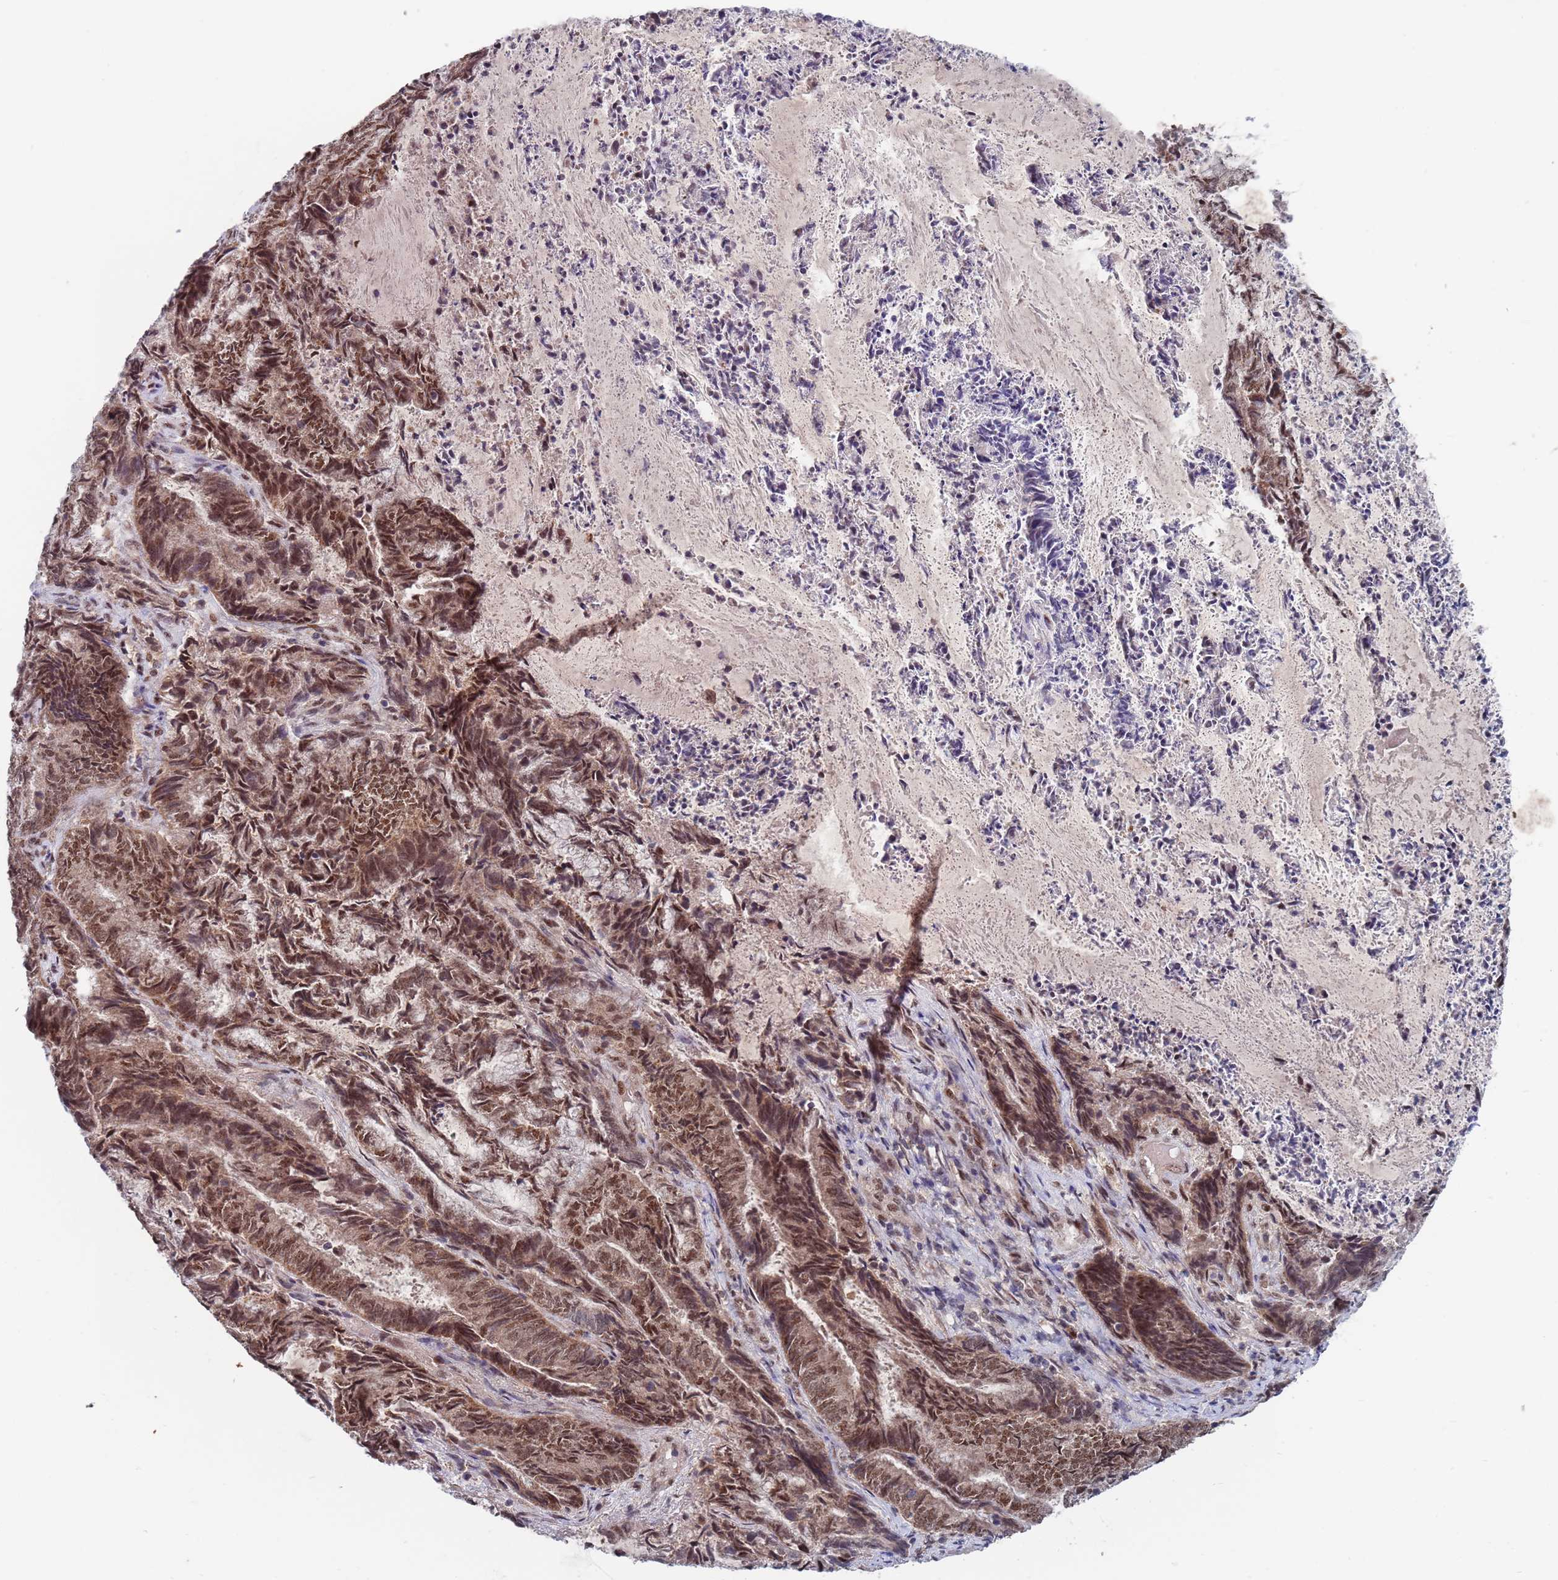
{"staining": {"intensity": "moderate", "quantity": ">75%", "location": "nuclear"}, "tissue": "endometrial cancer", "cell_type": "Tumor cells", "image_type": "cancer", "snomed": [{"axis": "morphology", "description": "Adenocarcinoma, NOS"}, {"axis": "topography", "description": "Endometrium"}], "caption": "Endometrial adenocarcinoma stained with a brown dye reveals moderate nuclear positive staining in about >75% of tumor cells.", "gene": "RPP25", "patient": {"sex": "female", "age": 80}}